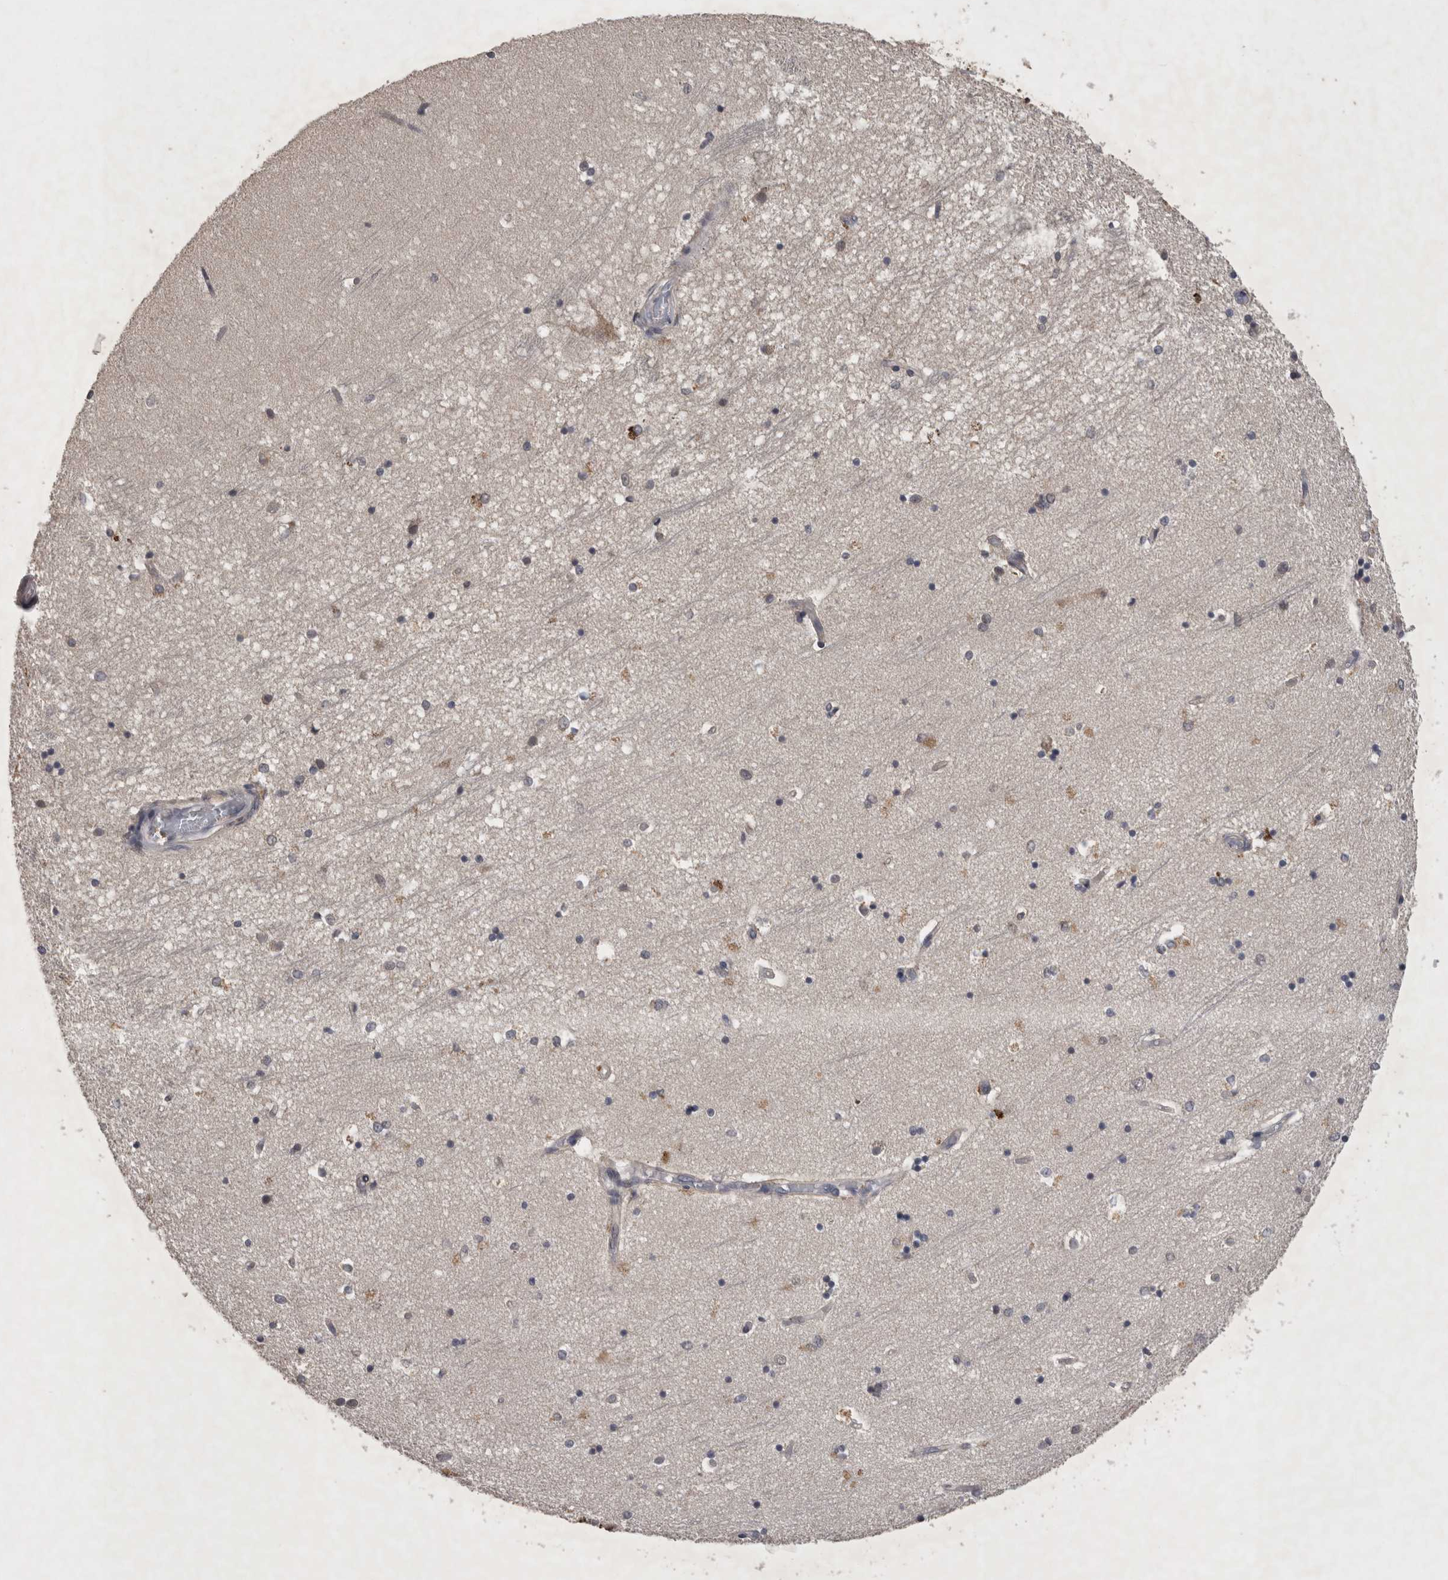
{"staining": {"intensity": "weak", "quantity": "<25%", "location": "cytoplasmic/membranous"}, "tissue": "hippocampus", "cell_type": "Glial cells", "image_type": "normal", "snomed": [{"axis": "morphology", "description": "Normal tissue, NOS"}, {"axis": "topography", "description": "Hippocampus"}], "caption": "Glial cells are negative for protein expression in normal human hippocampus. The staining was performed using DAB to visualize the protein expression in brown, while the nuclei were stained in blue with hematoxylin (Magnification: 20x).", "gene": "ZNF114", "patient": {"sex": "male", "age": 45}}